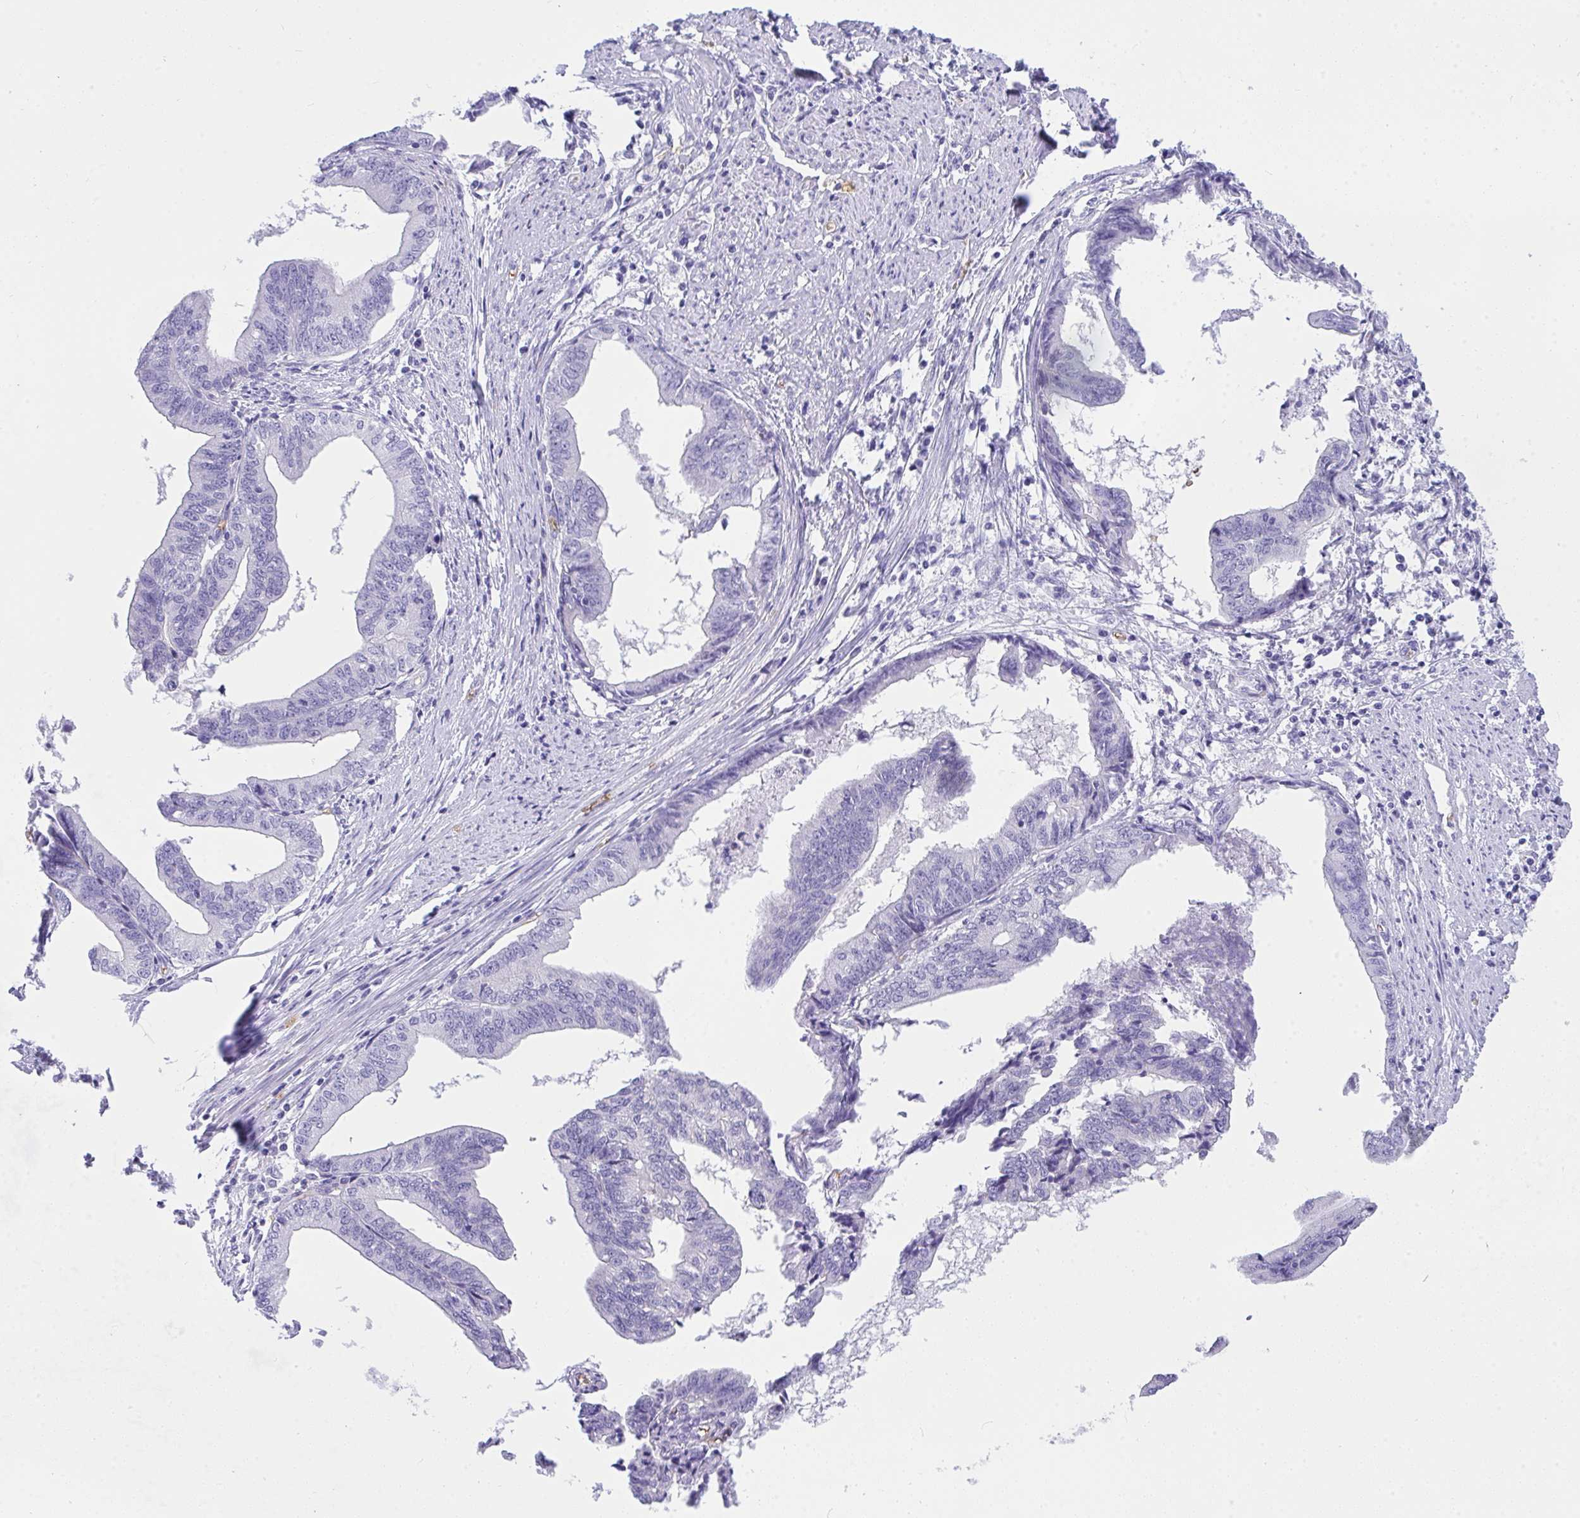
{"staining": {"intensity": "negative", "quantity": "none", "location": "none"}, "tissue": "endometrial cancer", "cell_type": "Tumor cells", "image_type": "cancer", "snomed": [{"axis": "morphology", "description": "Adenocarcinoma, NOS"}, {"axis": "topography", "description": "Endometrium"}], "caption": "Immunohistochemistry (IHC) image of human adenocarcinoma (endometrial) stained for a protein (brown), which exhibits no expression in tumor cells.", "gene": "ANK1", "patient": {"sex": "female", "age": 65}}